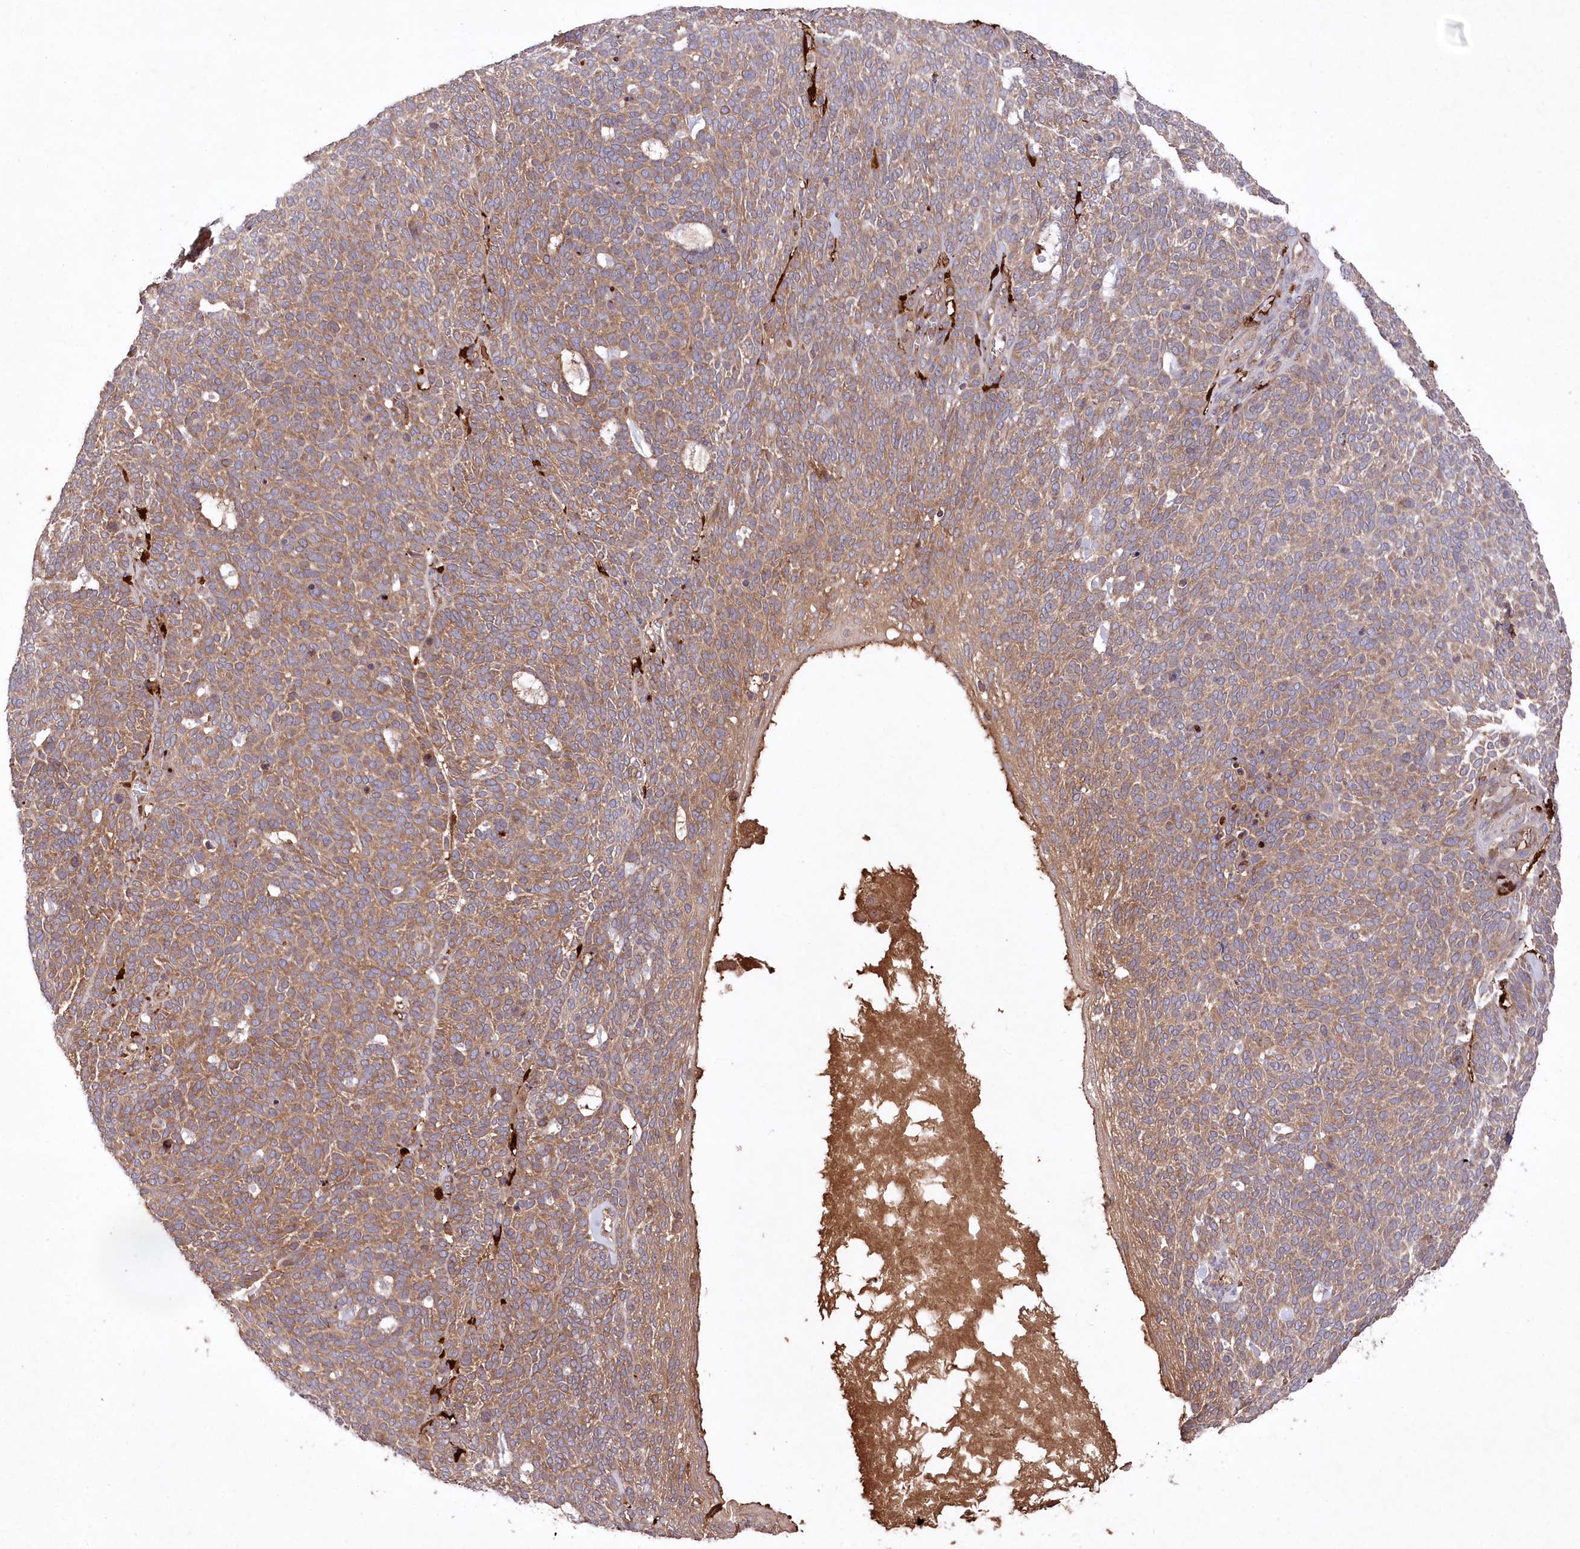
{"staining": {"intensity": "moderate", "quantity": ">75%", "location": "cytoplasmic/membranous"}, "tissue": "skin cancer", "cell_type": "Tumor cells", "image_type": "cancer", "snomed": [{"axis": "morphology", "description": "Squamous cell carcinoma, NOS"}, {"axis": "topography", "description": "Skin"}], "caption": "This image displays IHC staining of skin cancer, with medium moderate cytoplasmic/membranous staining in about >75% of tumor cells.", "gene": "PPP1R21", "patient": {"sex": "female", "age": 90}}